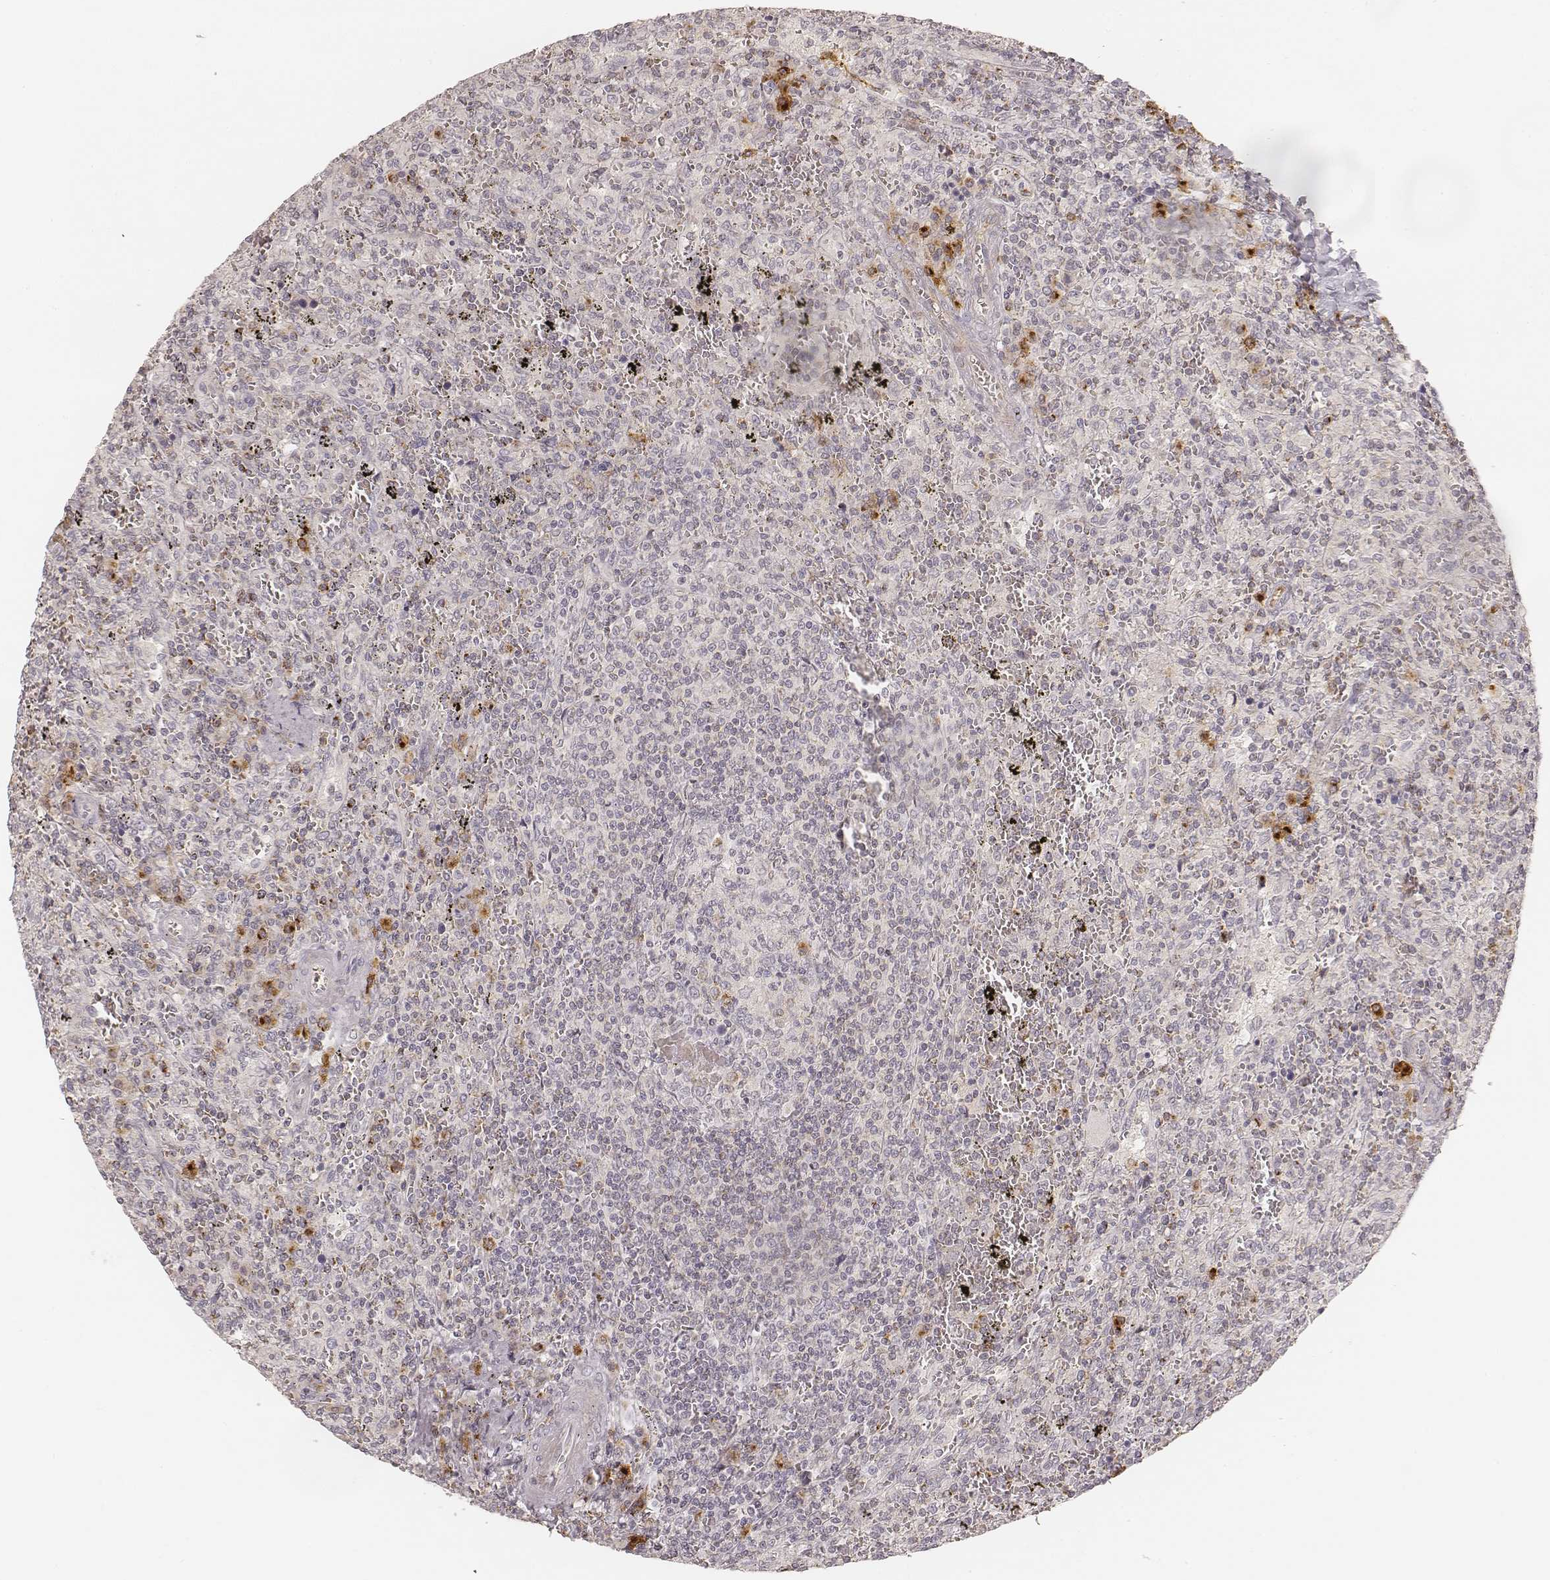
{"staining": {"intensity": "moderate", "quantity": "<25%", "location": "cytoplasmic/membranous"}, "tissue": "lymphoma", "cell_type": "Tumor cells", "image_type": "cancer", "snomed": [{"axis": "morphology", "description": "Malignant lymphoma, non-Hodgkin's type, Low grade"}, {"axis": "topography", "description": "Spleen"}], "caption": "Low-grade malignant lymphoma, non-Hodgkin's type was stained to show a protein in brown. There is low levels of moderate cytoplasmic/membranous expression in approximately <25% of tumor cells.", "gene": "GORASP2", "patient": {"sex": "male", "age": 62}}